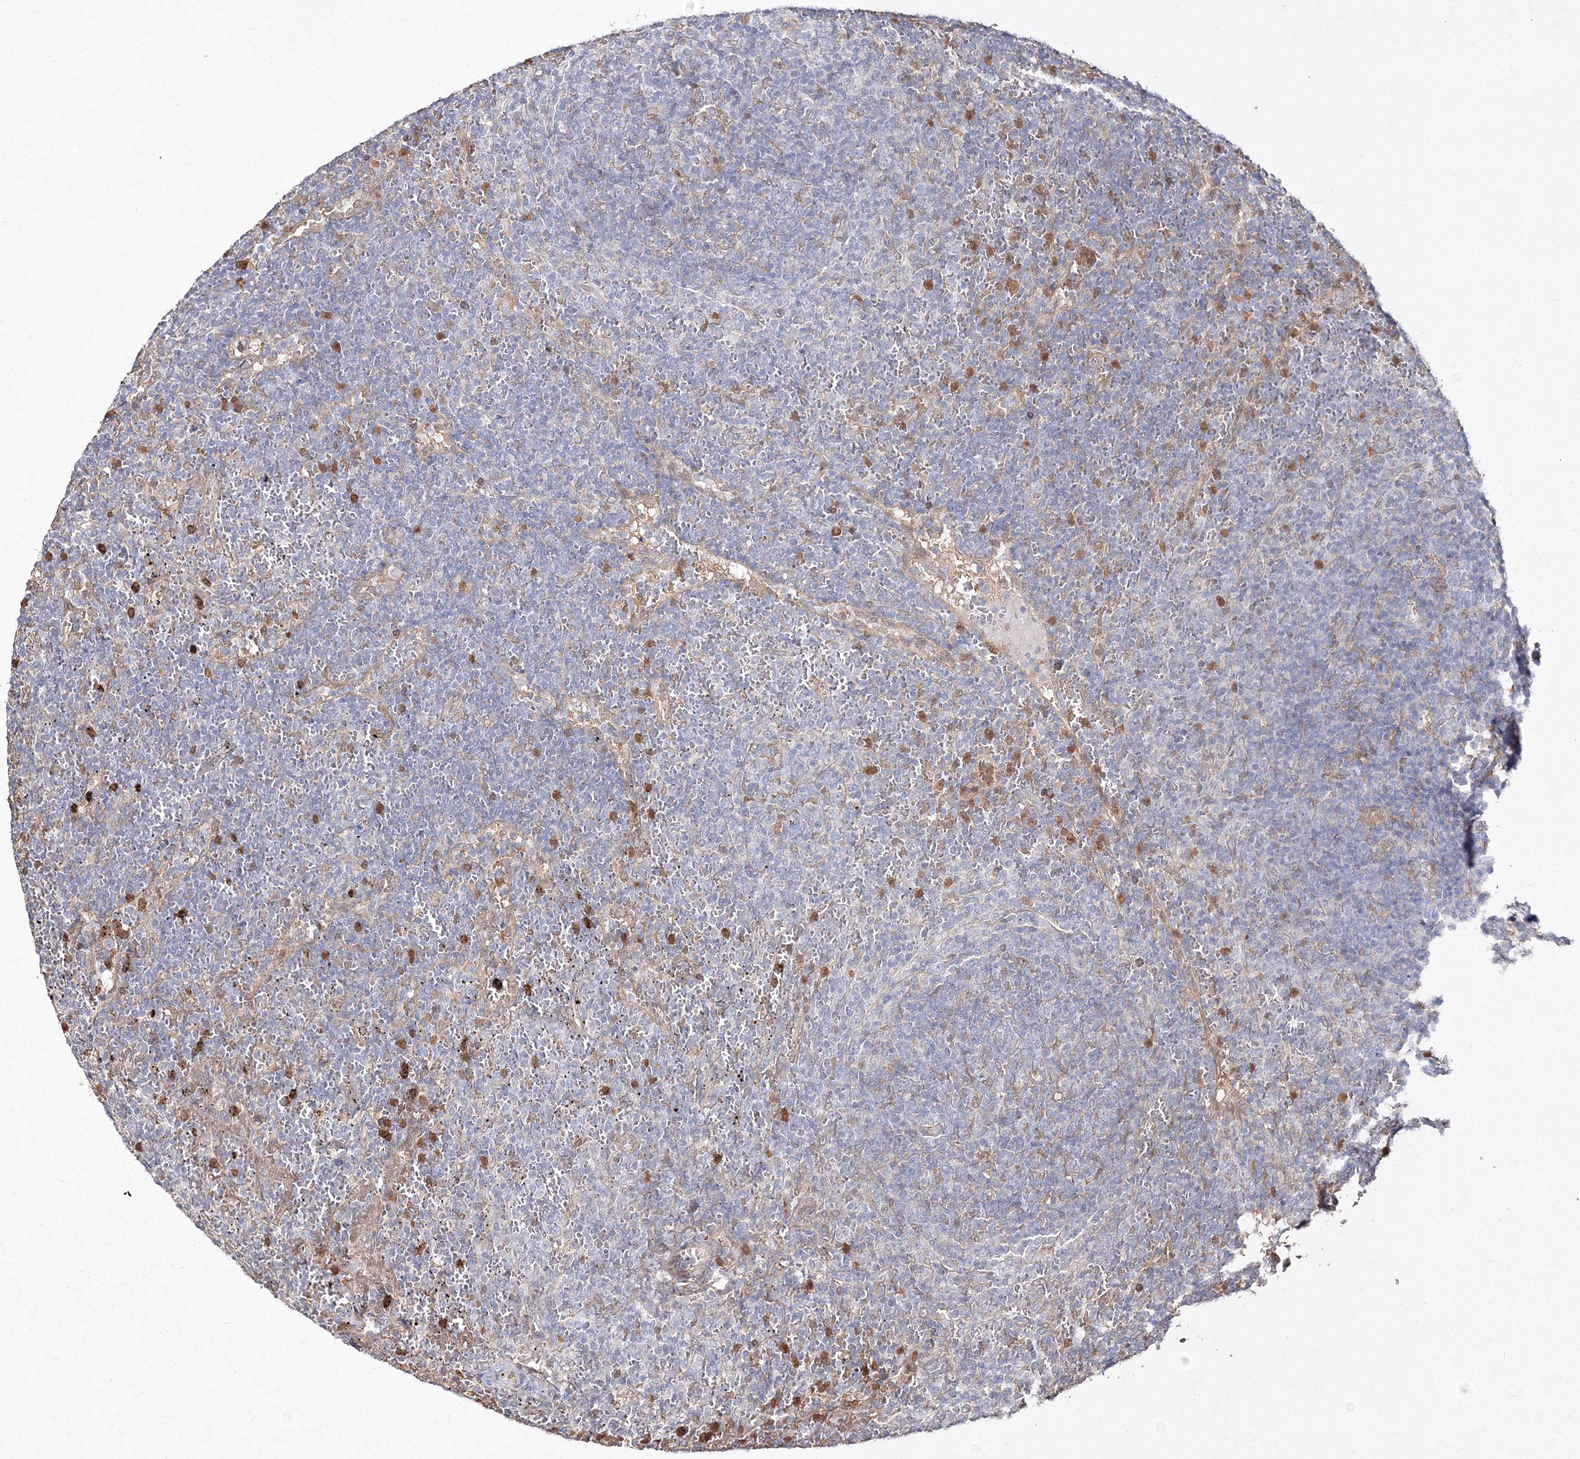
{"staining": {"intensity": "negative", "quantity": "none", "location": "none"}, "tissue": "lymphoma", "cell_type": "Tumor cells", "image_type": "cancer", "snomed": [{"axis": "morphology", "description": "Malignant lymphoma, non-Hodgkin's type, Low grade"}, {"axis": "topography", "description": "Spleen"}], "caption": "Immunohistochemical staining of human lymphoma shows no significant positivity in tumor cells.", "gene": "S100A11", "patient": {"sex": "female", "age": 50}}